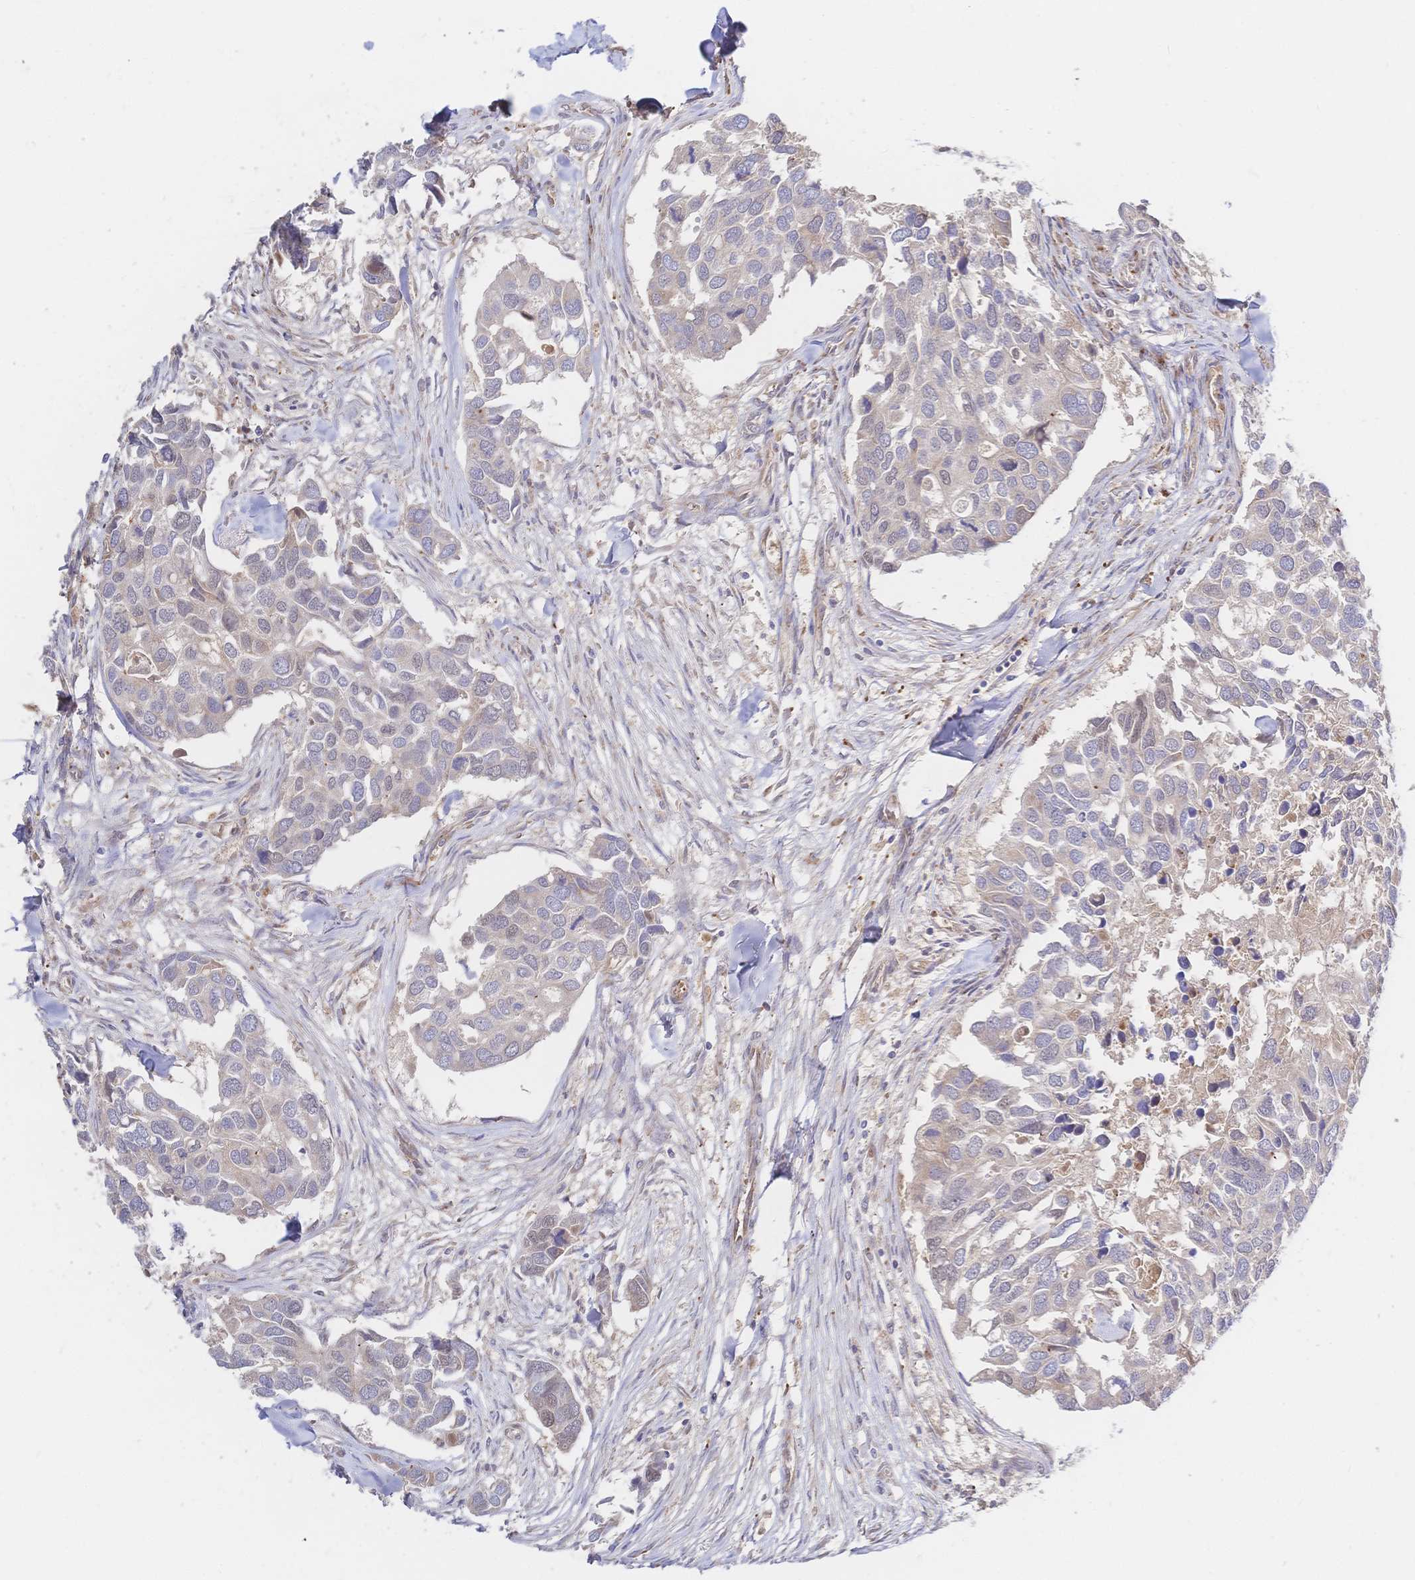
{"staining": {"intensity": "negative", "quantity": "none", "location": "none"}, "tissue": "breast cancer", "cell_type": "Tumor cells", "image_type": "cancer", "snomed": [{"axis": "morphology", "description": "Duct carcinoma"}, {"axis": "topography", "description": "Breast"}], "caption": "Immunohistochemistry image of breast intraductal carcinoma stained for a protein (brown), which shows no expression in tumor cells.", "gene": "LMO4", "patient": {"sex": "female", "age": 83}}